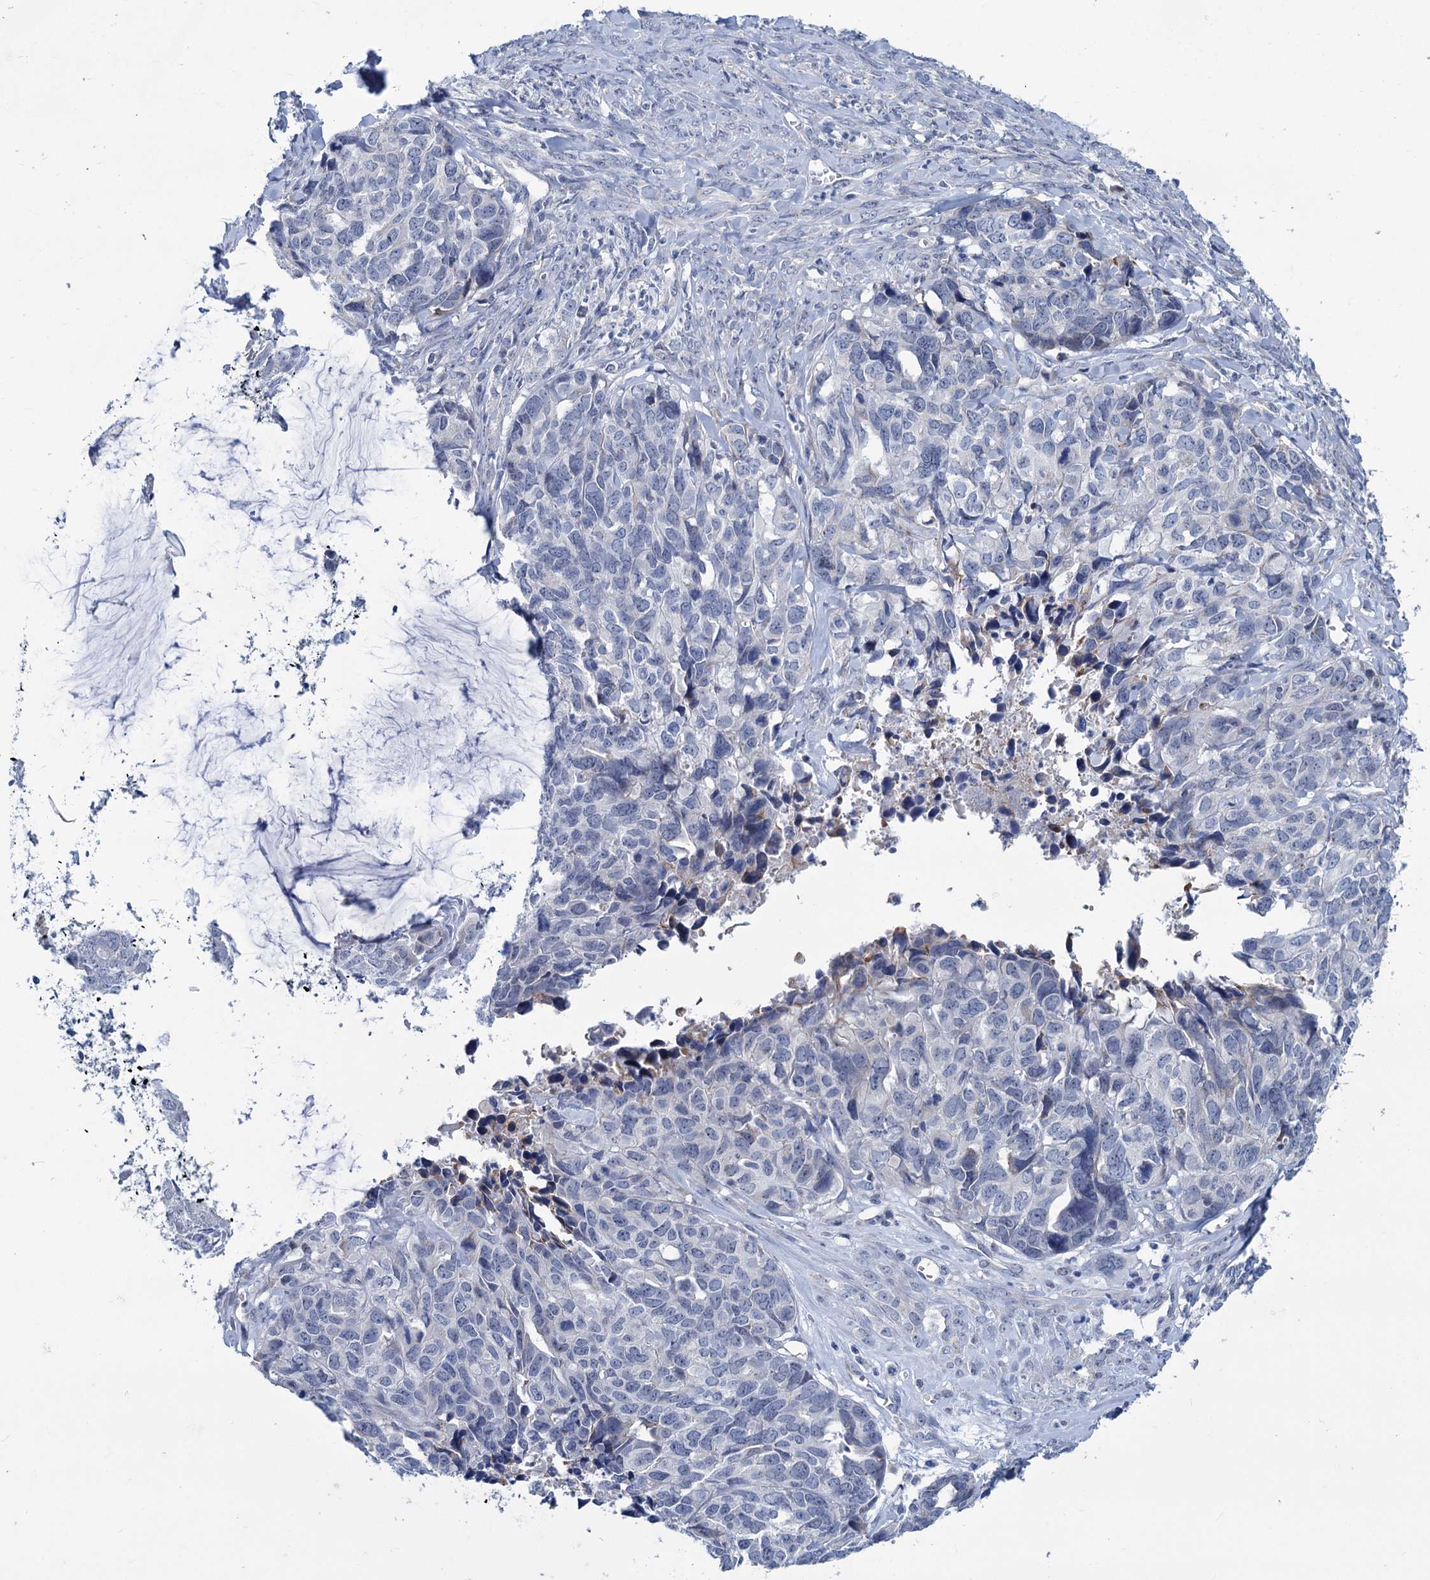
{"staining": {"intensity": "negative", "quantity": "none", "location": "none"}, "tissue": "ovarian cancer", "cell_type": "Tumor cells", "image_type": "cancer", "snomed": [{"axis": "morphology", "description": "Cystadenocarcinoma, serous, NOS"}, {"axis": "topography", "description": "Ovary"}], "caption": "Photomicrograph shows no significant protein staining in tumor cells of ovarian cancer (serous cystadenocarcinoma). (Brightfield microscopy of DAB IHC at high magnification).", "gene": "NEU3", "patient": {"sex": "female", "age": 79}}